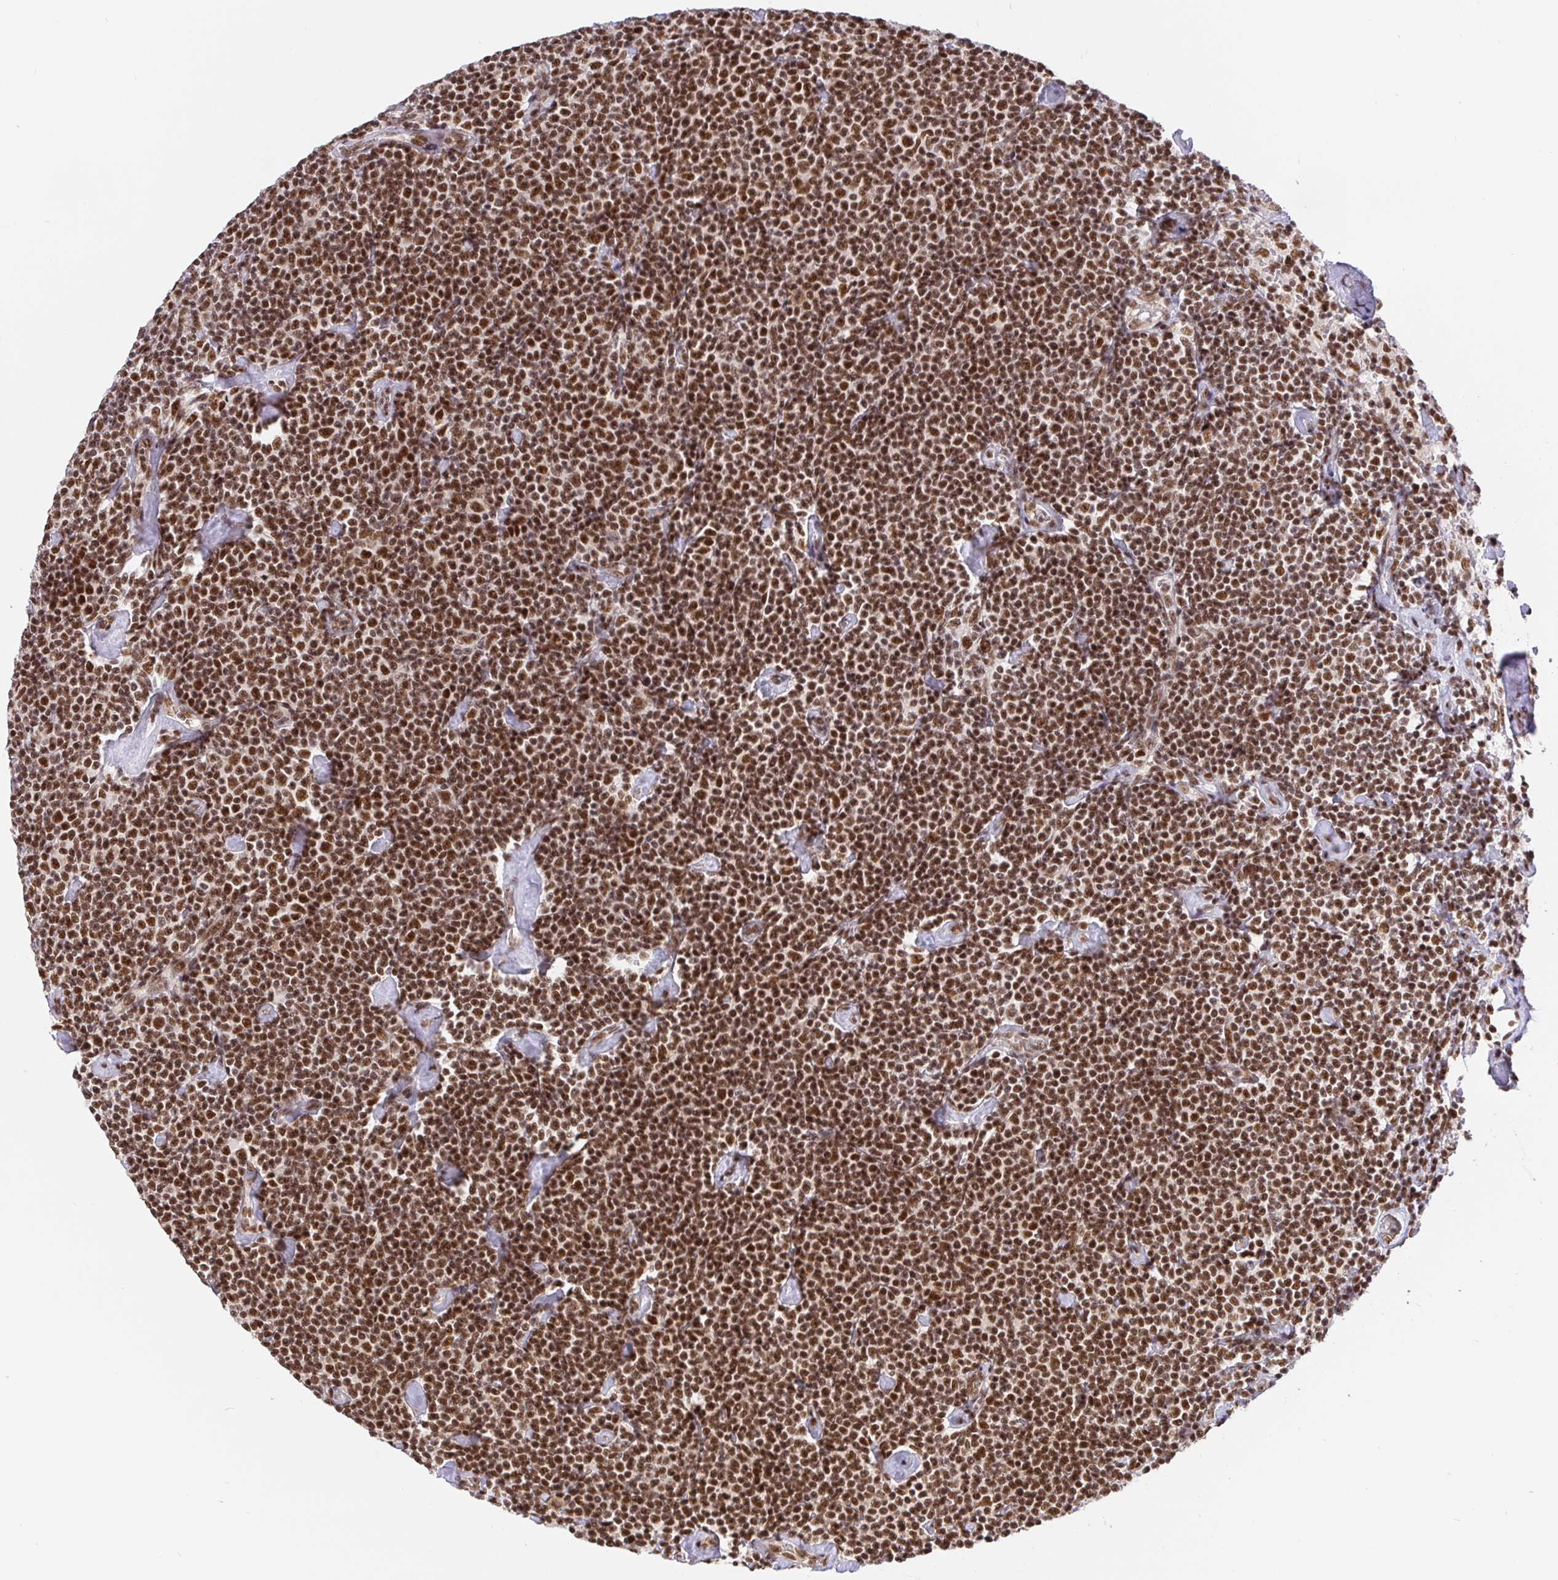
{"staining": {"intensity": "moderate", "quantity": ">75%", "location": "nuclear"}, "tissue": "lymphoma", "cell_type": "Tumor cells", "image_type": "cancer", "snomed": [{"axis": "morphology", "description": "Malignant lymphoma, non-Hodgkin's type, Low grade"}, {"axis": "topography", "description": "Lymph node"}], "caption": "Brown immunohistochemical staining in human lymphoma displays moderate nuclear expression in approximately >75% of tumor cells.", "gene": "USF1", "patient": {"sex": "male", "age": 81}}